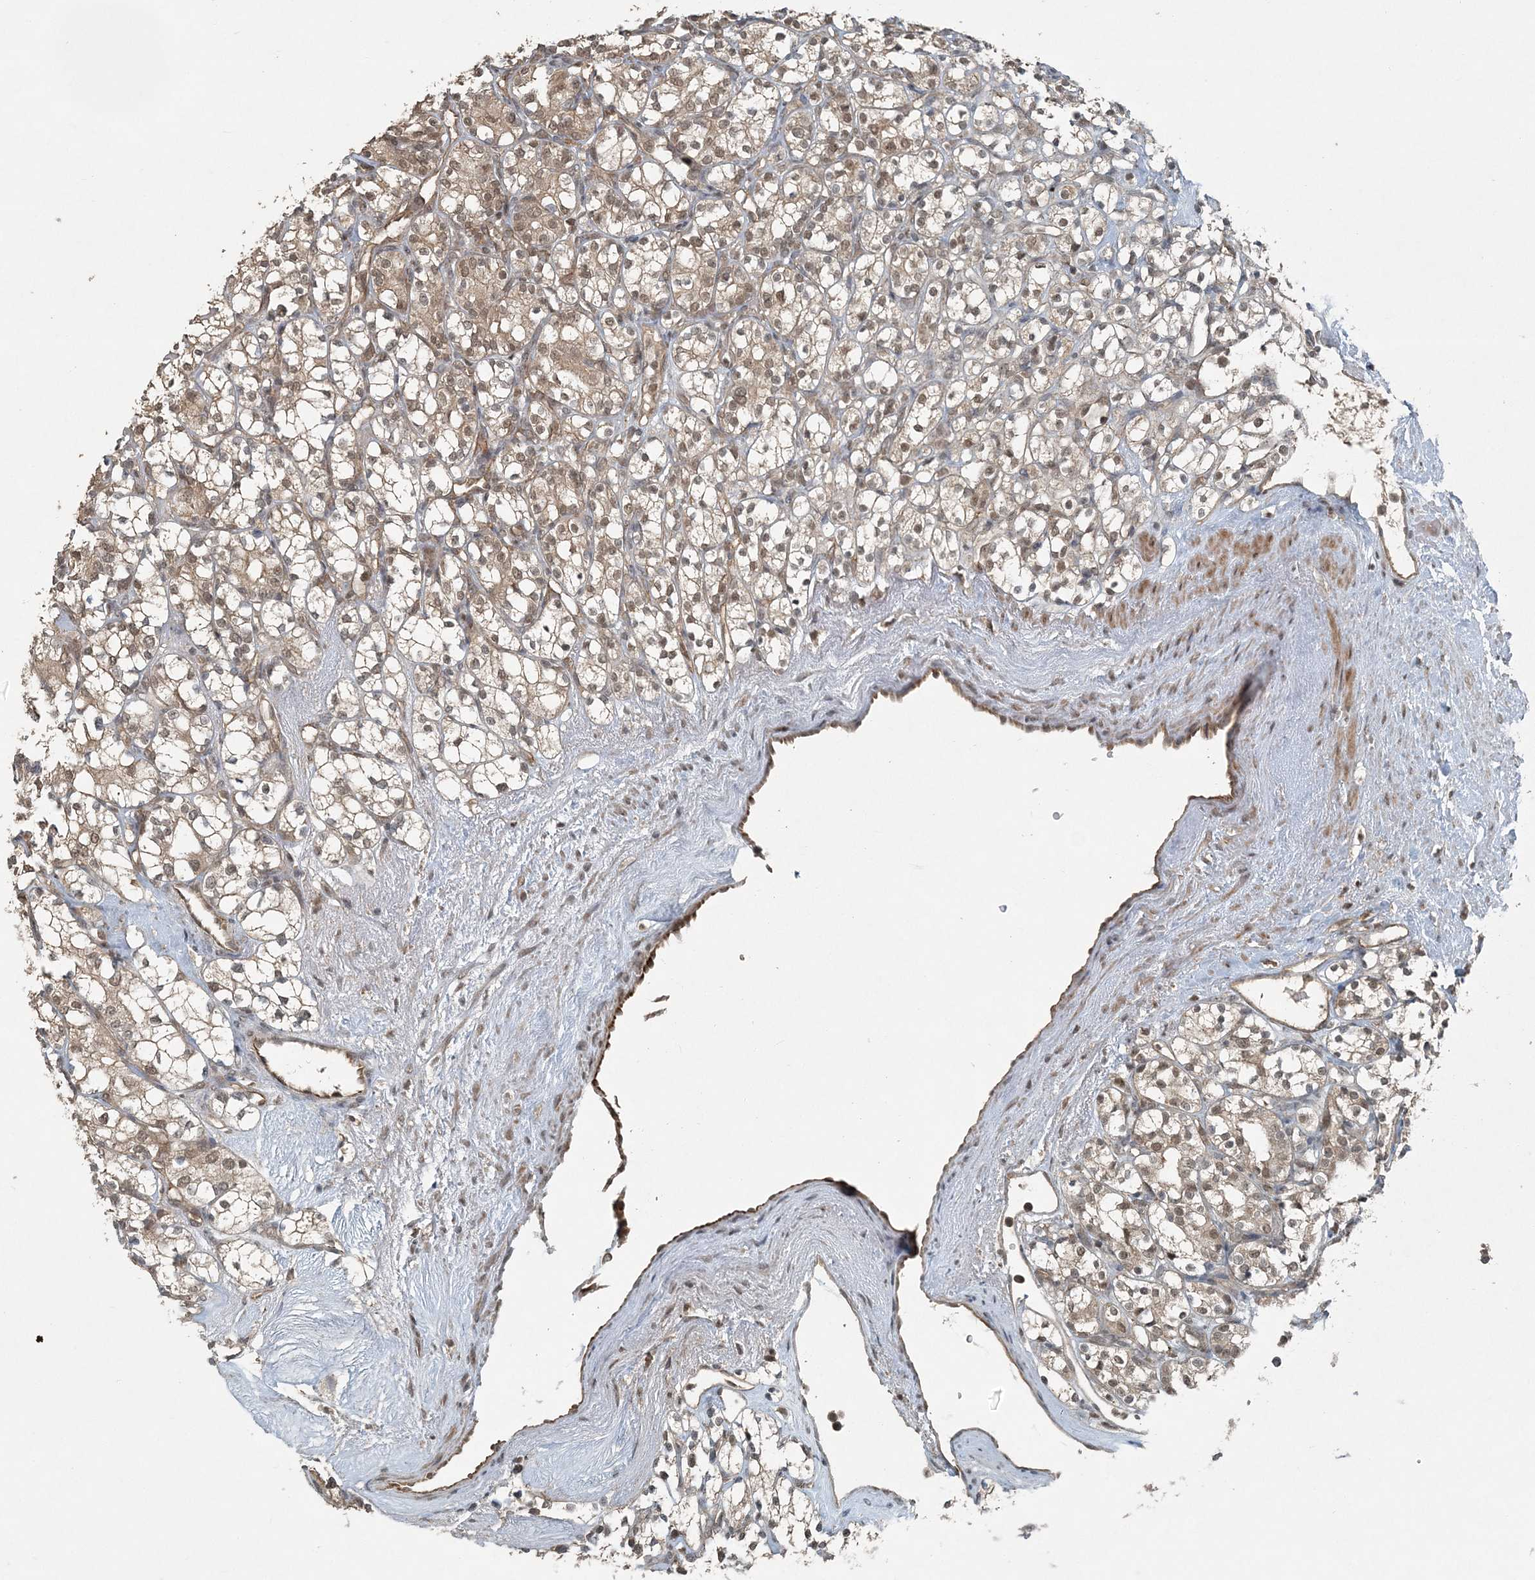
{"staining": {"intensity": "moderate", "quantity": ">75%", "location": "cytoplasmic/membranous,nuclear"}, "tissue": "renal cancer", "cell_type": "Tumor cells", "image_type": "cancer", "snomed": [{"axis": "morphology", "description": "Adenocarcinoma, NOS"}, {"axis": "topography", "description": "Kidney"}], "caption": "There is medium levels of moderate cytoplasmic/membranous and nuclear positivity in tumor cells of renal cancer, as demonstrated by immunohistochemical staining (brown color).", "gene": "COPS7B", "patient": {"sex": "male", "age": 77}}